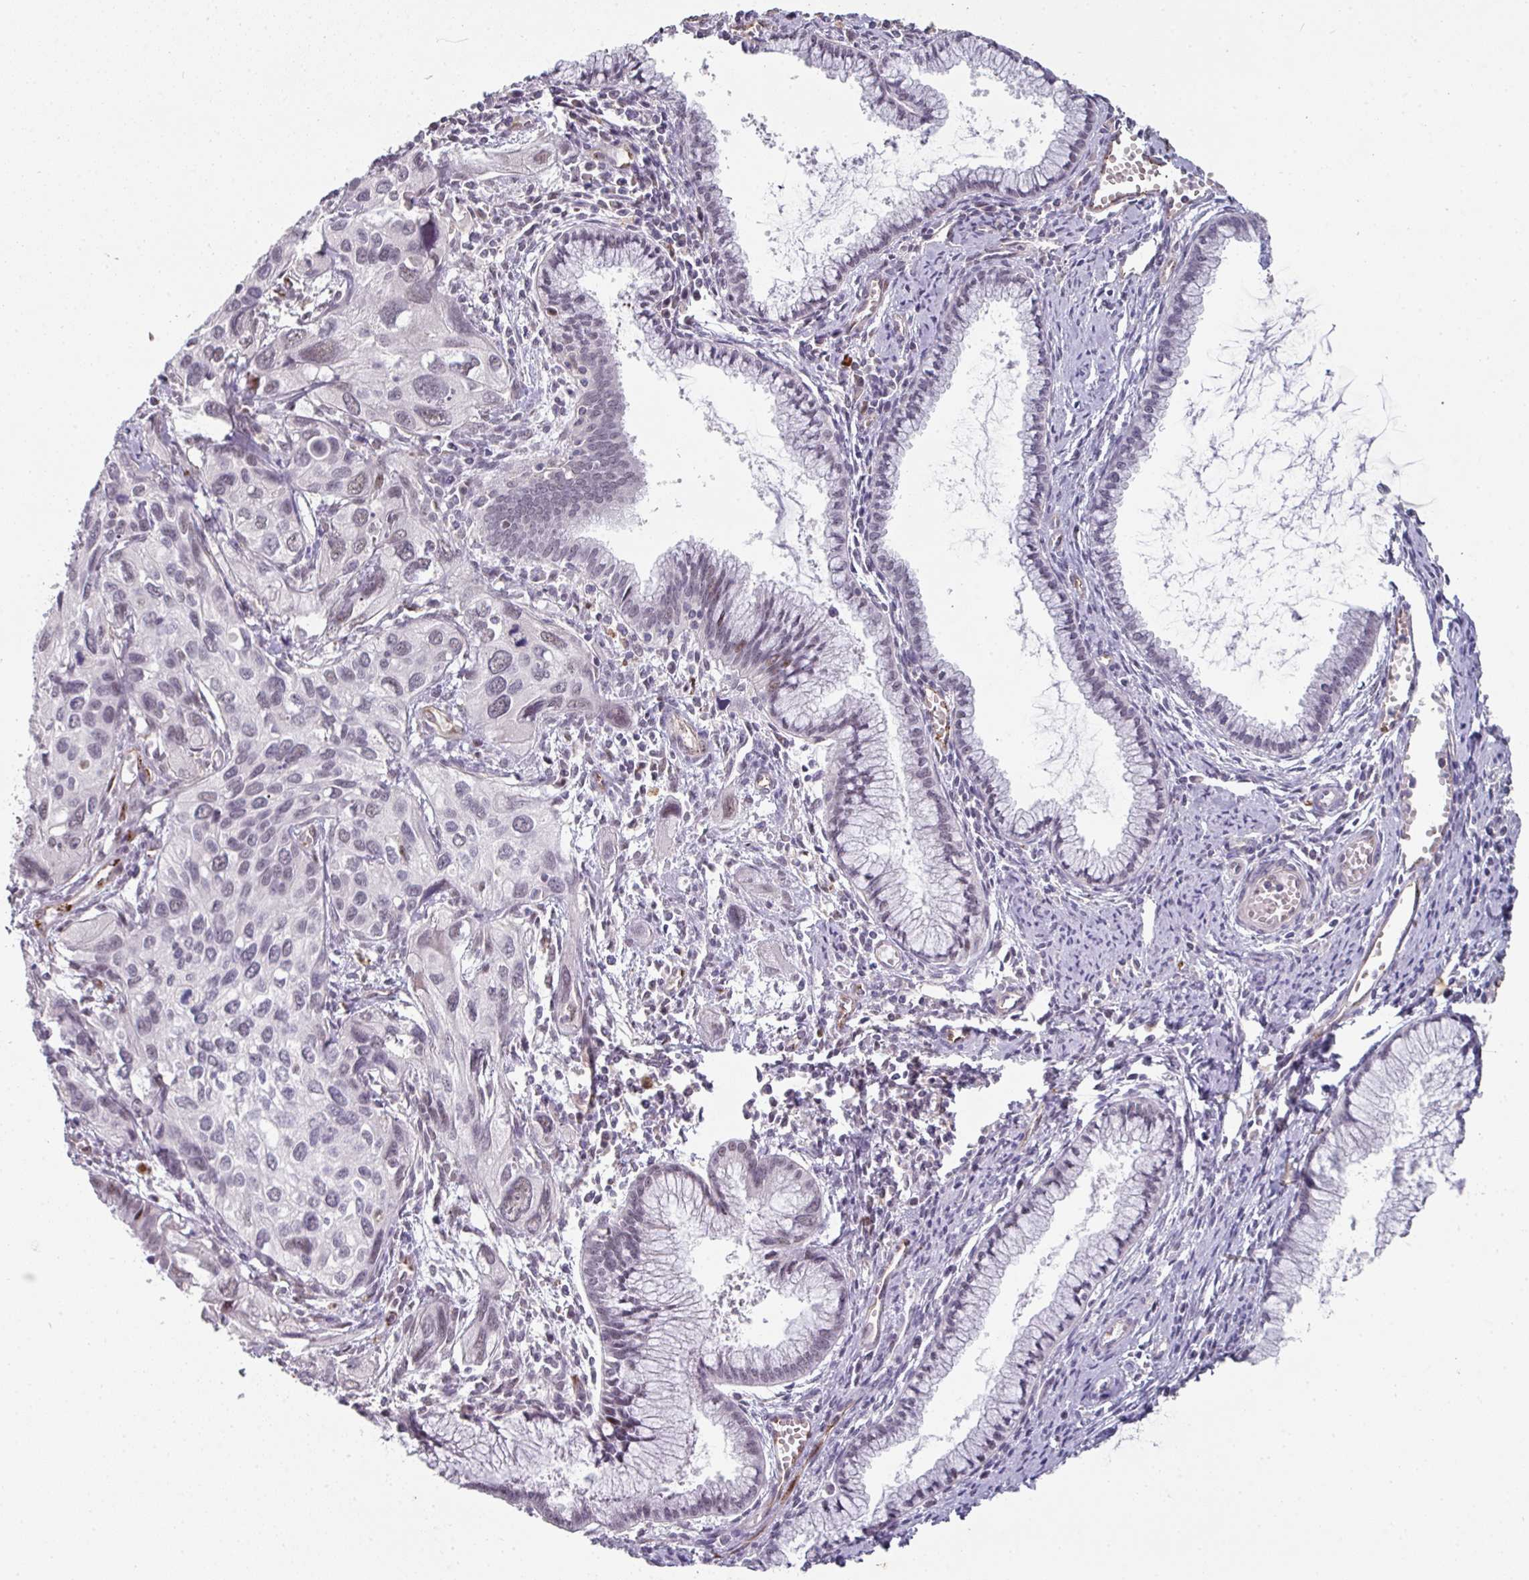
{"staining": {"intensity": "weak", "quantity": "<25%", "location": "nuclear"}, "tissue": "cervical cancer", "cell_type": "Tumor cells", "image_type": "cancer", "snomed": [{"axis": "morphology", "description": "Squamous cell carcinoma, NOS"}, {"axis": "topography", "description": "Cervix"}], "caption": "High magnification brightfield microscopy of cervical cancer stained with DAB (3,3'-diaminobenzidine) (brown) and counterstained with hematoxylin (blue): tumor cells show no significant staining.", "gene": "SIDT2", "patient": {"sex": "female", "age": 55}}